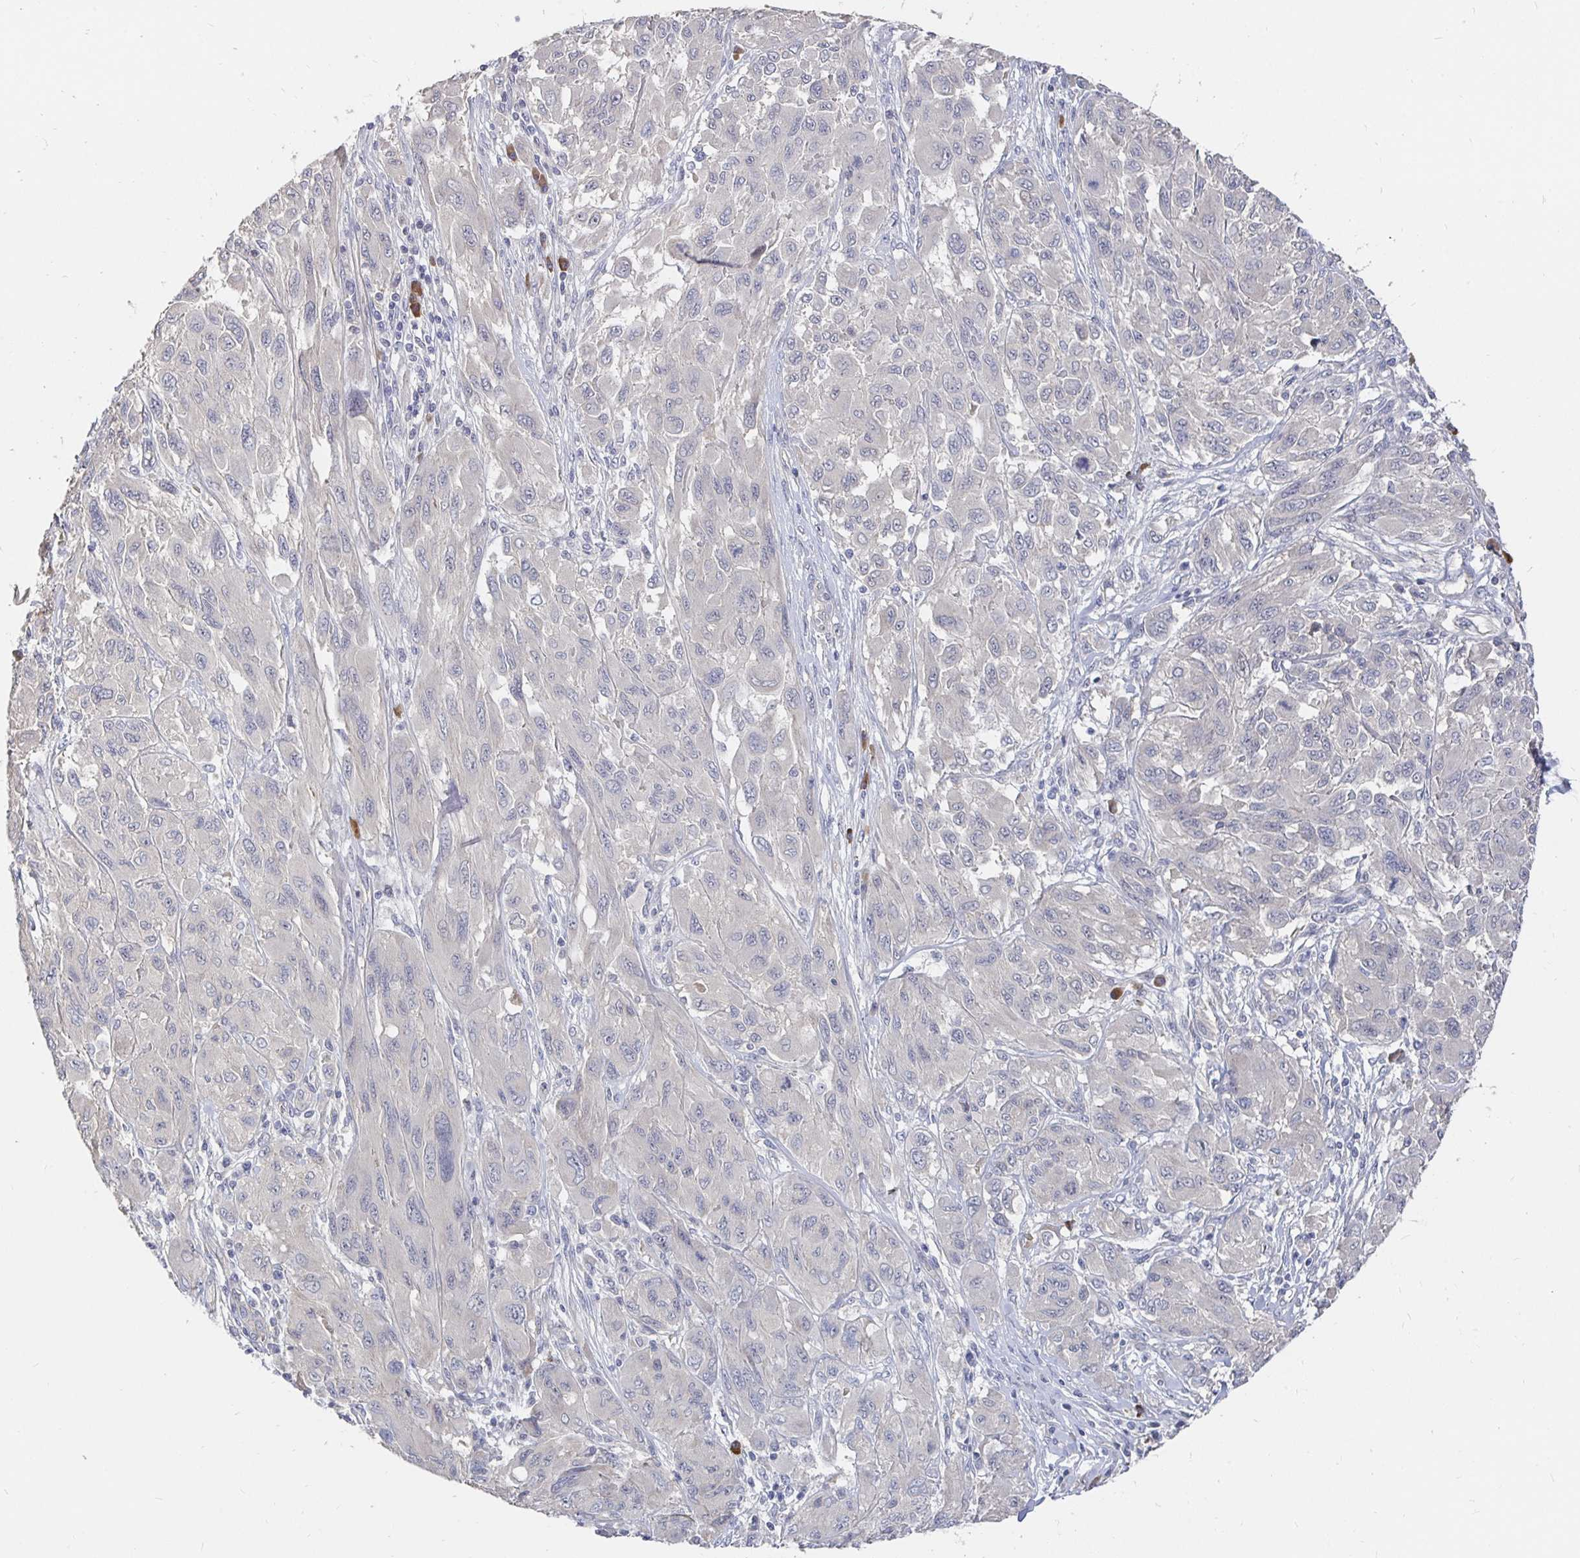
{"staining": {"intensity": "negative", "quantity": "none", "location": "none"}, "tissue": "melanoma", "cell_type": "Tumor cells", "image_type": "cancer", "snomed": [{"axis": "morphology", "description": "Malignant melanoma, NOS"}, {"axis": "topography", "description": "Skin"}], "caption": "Melanoma stained for a protein using immunohistochemistry (IHC) reveals no expression tumor cells.", "gene": "MEIS1", "patient": {"sex": "female", "age": 91}}